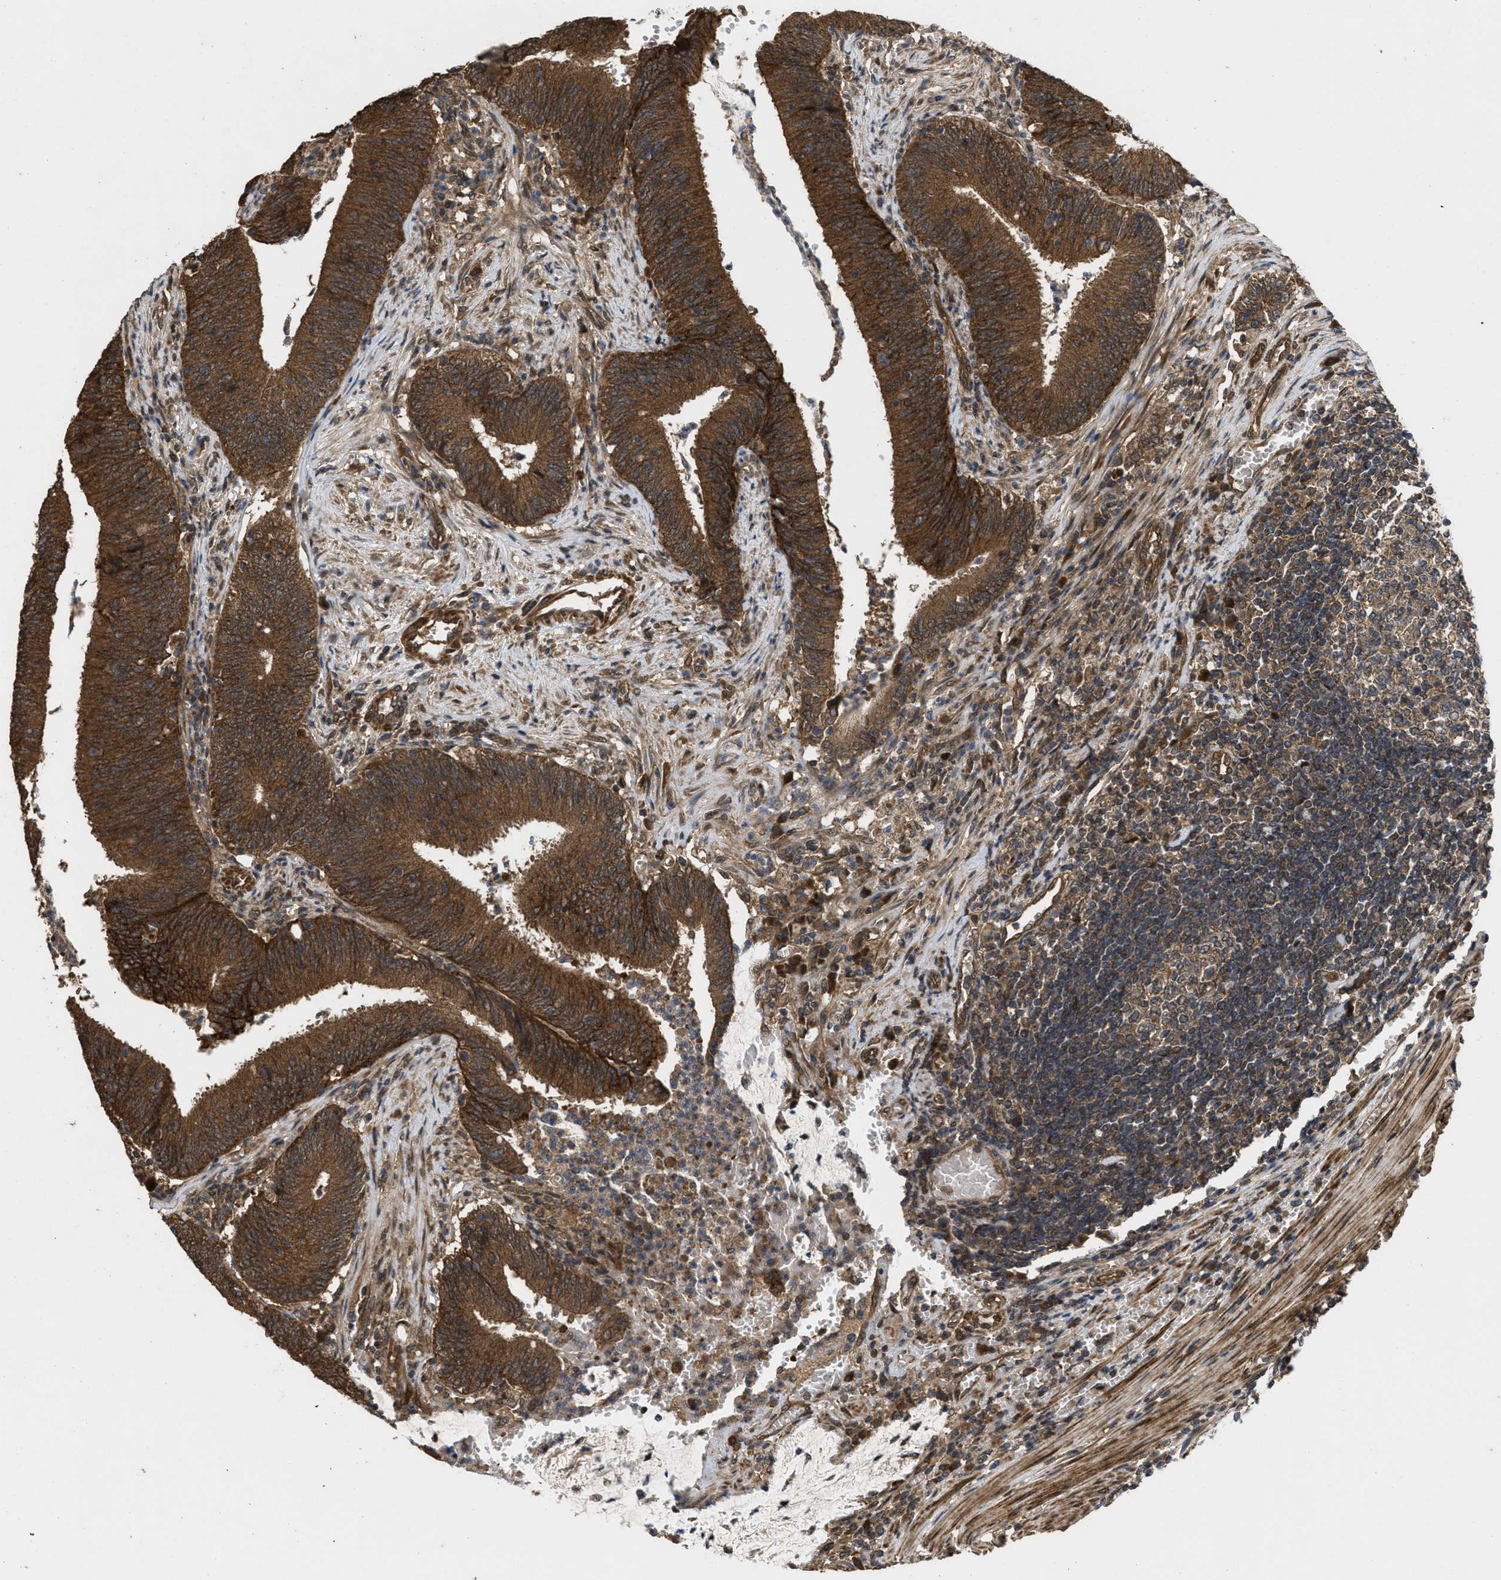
{"staining": {"intensity": "strong", "quantity": ">75%", "location": "cytoplasmic/membranous"}, "tissue": "colorectal cancer", "cell_type": "Tumor cells", "image_type": "cancer", "snomed": [{"axis": "morphology", "description": "Normal tissue, NOS"}, {"axis": "morphology", "description": "Adenocarcinoma, NOS"}, {"axis": "topography", "description": "Rectum"}], "caption": "IHC (DAB (3,3'-diaminobenzidine)) staining of colorectal cancer (adenocarcinoma) reveals strong cytoplasmic/membranous protein staining in approximately >75% of tumor cells.", "gene": "FZD6", "patient": {"sex": "female", "age": 66}}